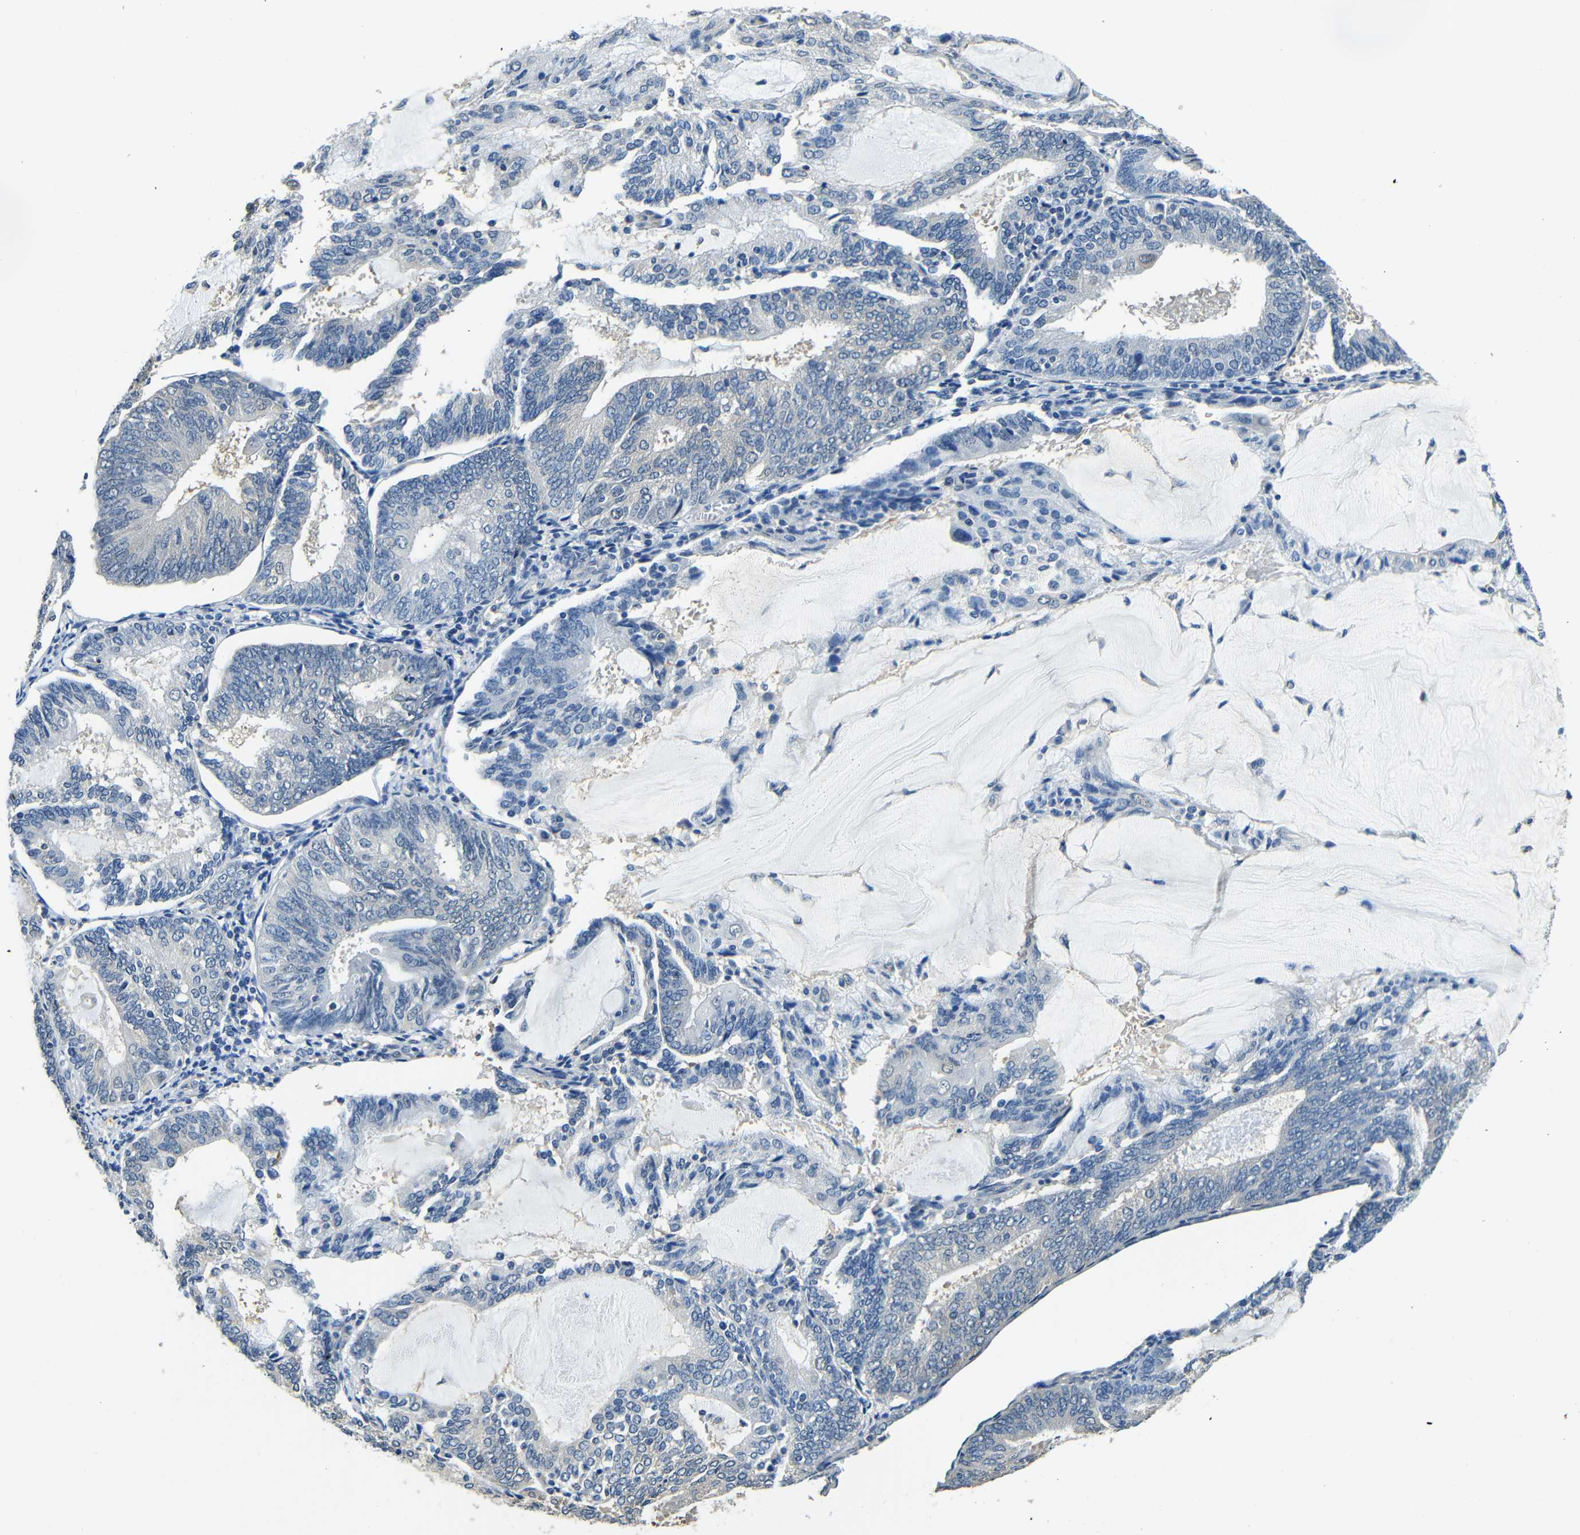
{"staining": {"intensity": "negative", "quantity": "none", "location": "none"}, "tissue": "endometrial cancer", "cell_type": "Tumor cells", "image_type": "cancer", "snomed": [{"axis": "morphology", "description": "Adenocarcinoma, NOS"}, {"axis": "topography", "description": "Endometrium"}], "caption": "The histopathology image exhibits no significant staining in tumor cells of endometrial cancer. Nuclei are stained in blue.", "gene": "ADAP1", "patient": {"sex": "female", "age": 81}}